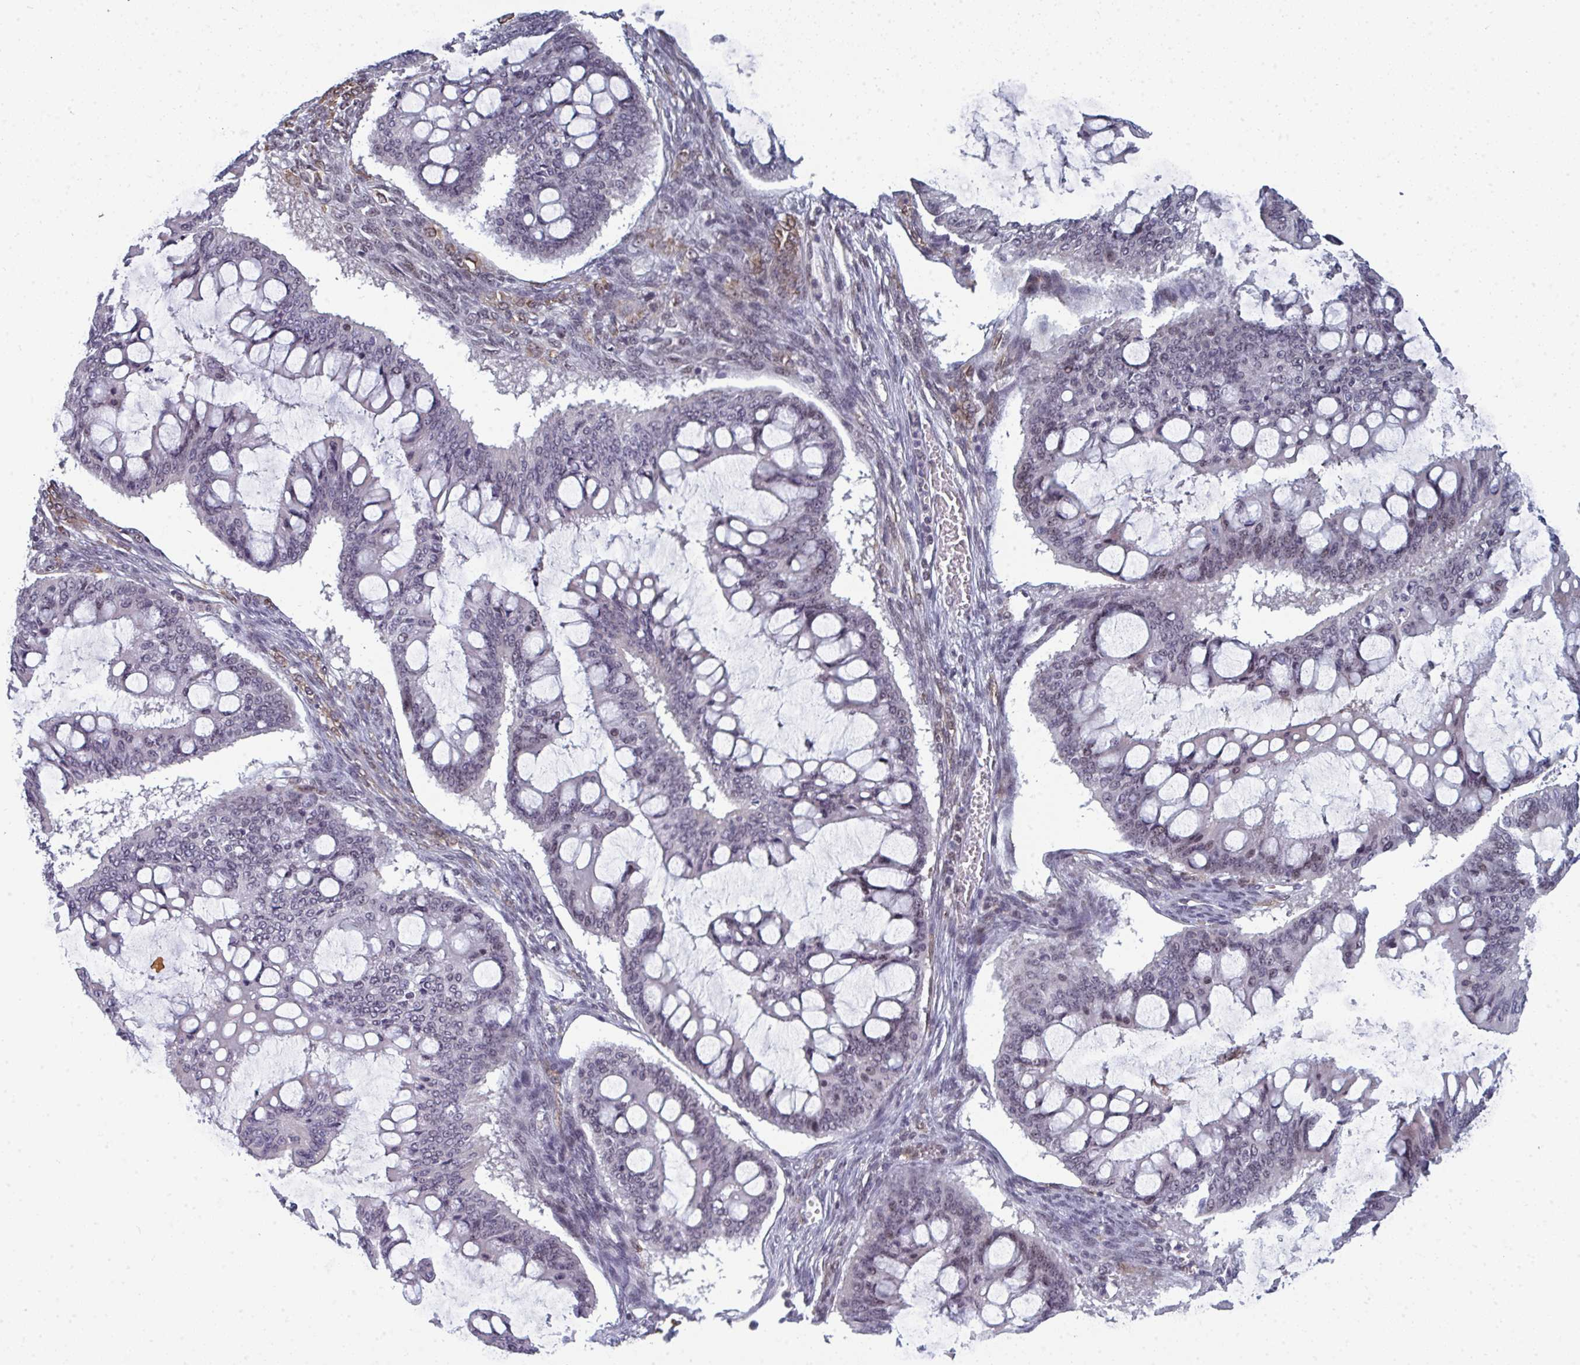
{"staining": {"intensity": "negative", "quantity": "none", "location": "none"}, "tissue": "ovarian cancer", "cell_type": "Tumor cells", "image_type": "cancer", "snomed": [{"axis": "morphology", "description": "Cystadenocarcinoma, mucinous, NOS"}, {"axis": "topography", "description": "Ovary"}], "caption": "Micrograph shows no protein staining in tumor cells of mucinous cystadenocarcinoma (ovarian) tissue.", "gene": "ATF1", "patient": {"sex": "female", "age": 73}}